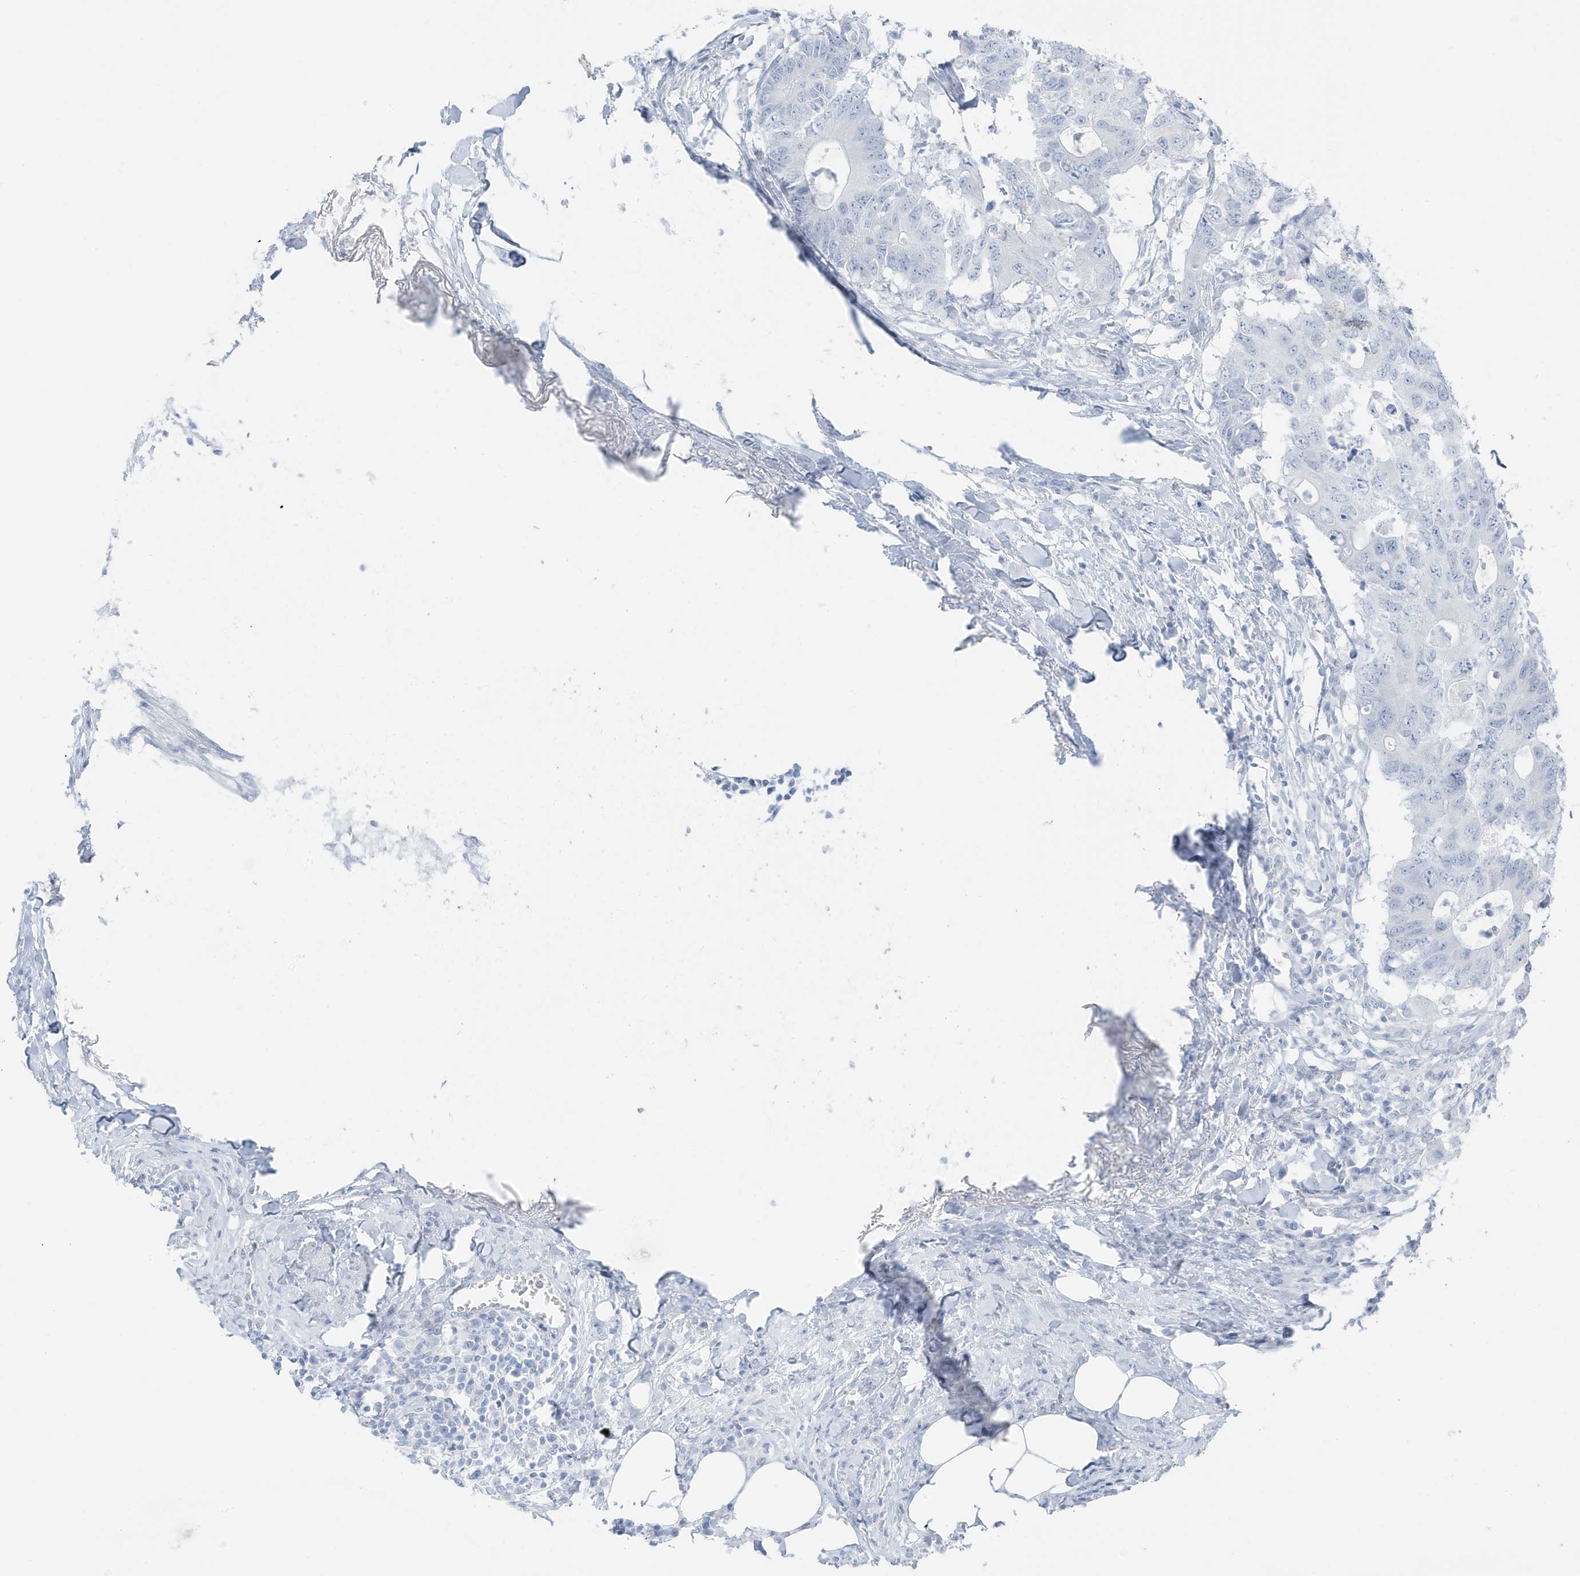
{"staining": {"intensity": "negative", "quantity": "none", "location": "none"}, "tissue": "colorectal cancer", "cell_type": "Tumor cells", "image_type": "cancer", "snomed": [{"axis": "morphology", "description": "Adenocarcinoma, NOS"}, {"axis": "topography", "description": "Colon"}], "caption": "Micrograph shows no protein expression in tumor cells of colorectal cancer tissue.", "gene": "ZFP64", "patient": {"sex": "male", "age": 71}}